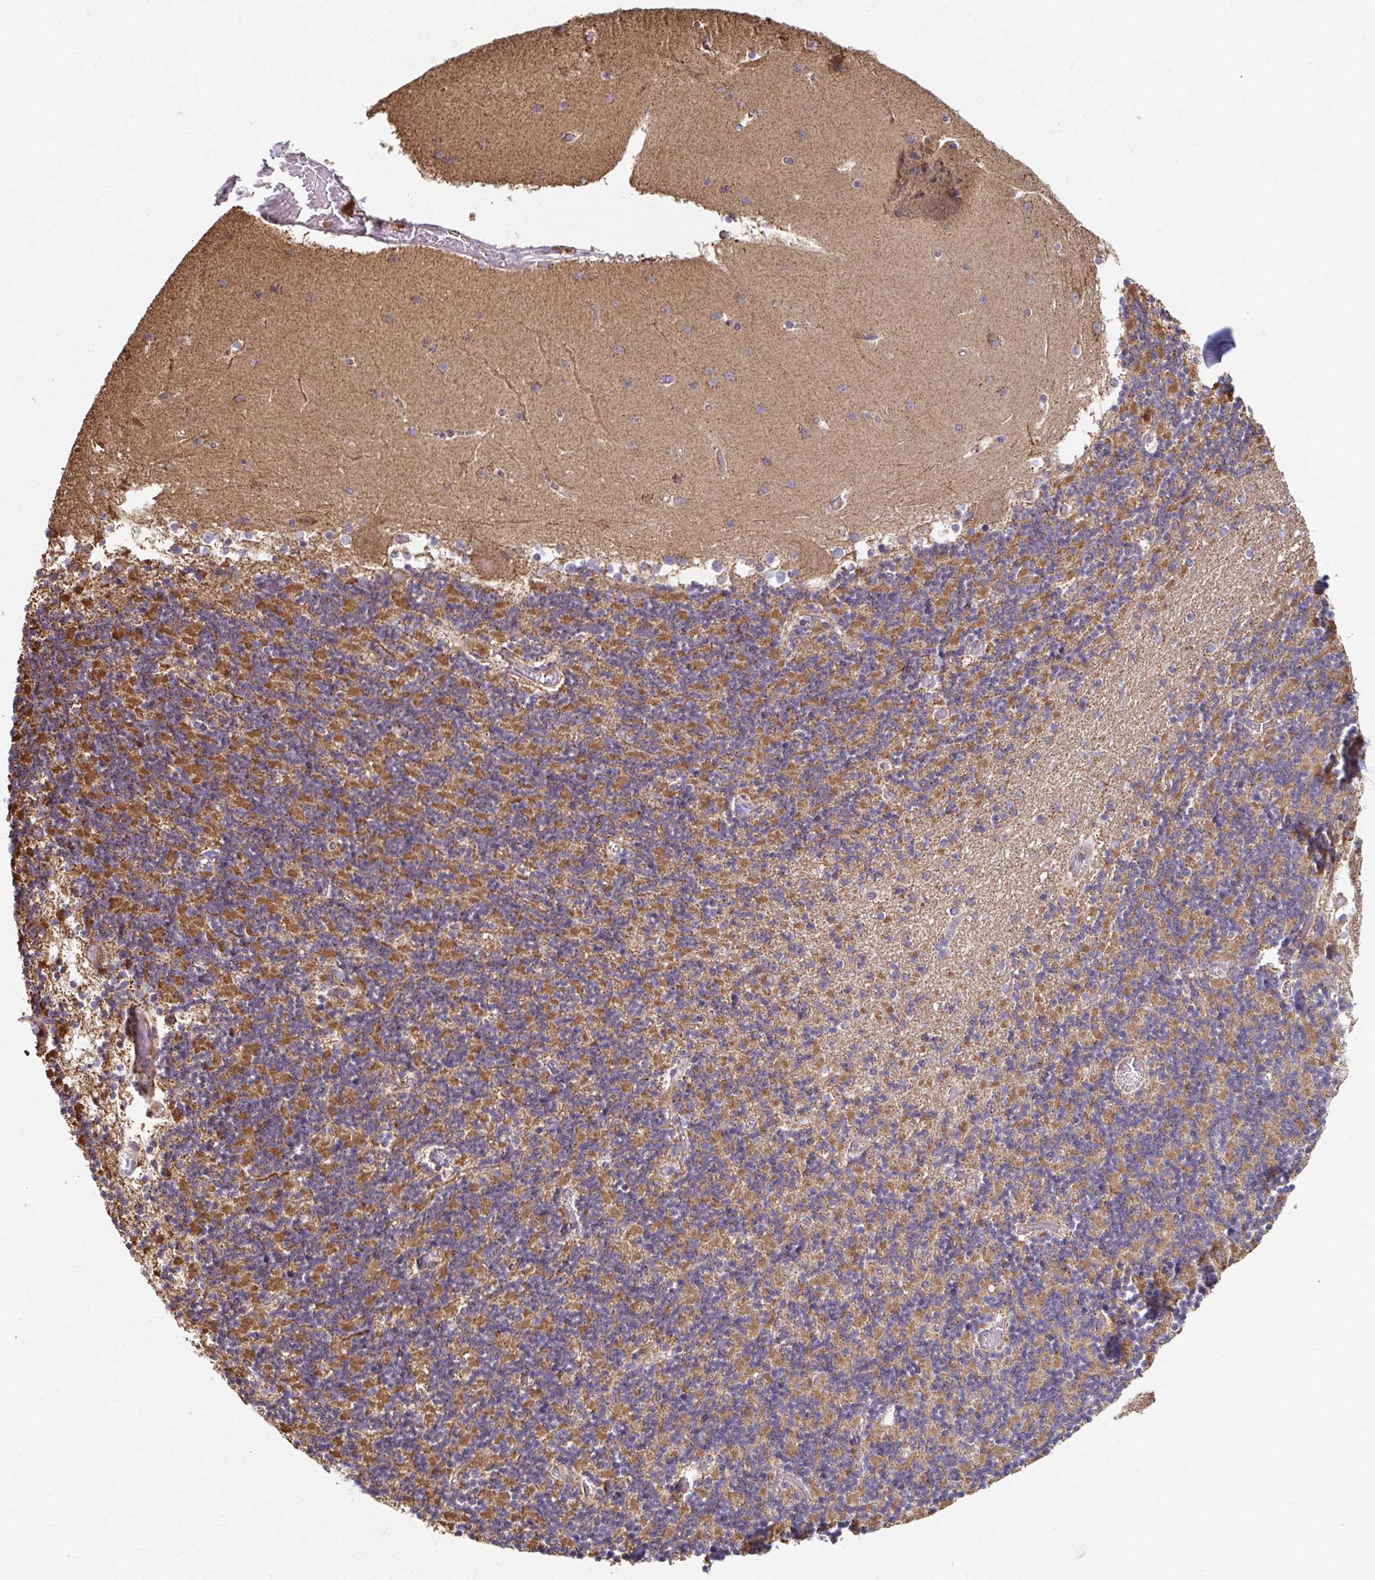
{"staining": {"intensity": "moderate", "quantity": "25%-75%", "location": "cytoplasmic/membranous"}, "tissue": "cerebellum", "cell_type": "Cells in granular layer", "image_type": "normal", "snomed": [{"axis": "morphology", "description": "Normal tissue, NOS"}, {"axis": "topography", "description": "Cerebellum"}], "caption": "Normal cerebellum demonstrates moderate cytoplasmic/membranous expression in approximately 25%-75% of cells in granular layer, visualized by immunohistochemistry.", "gene": "KLHL34", "patient": {"sex": "female", "age": 28}}